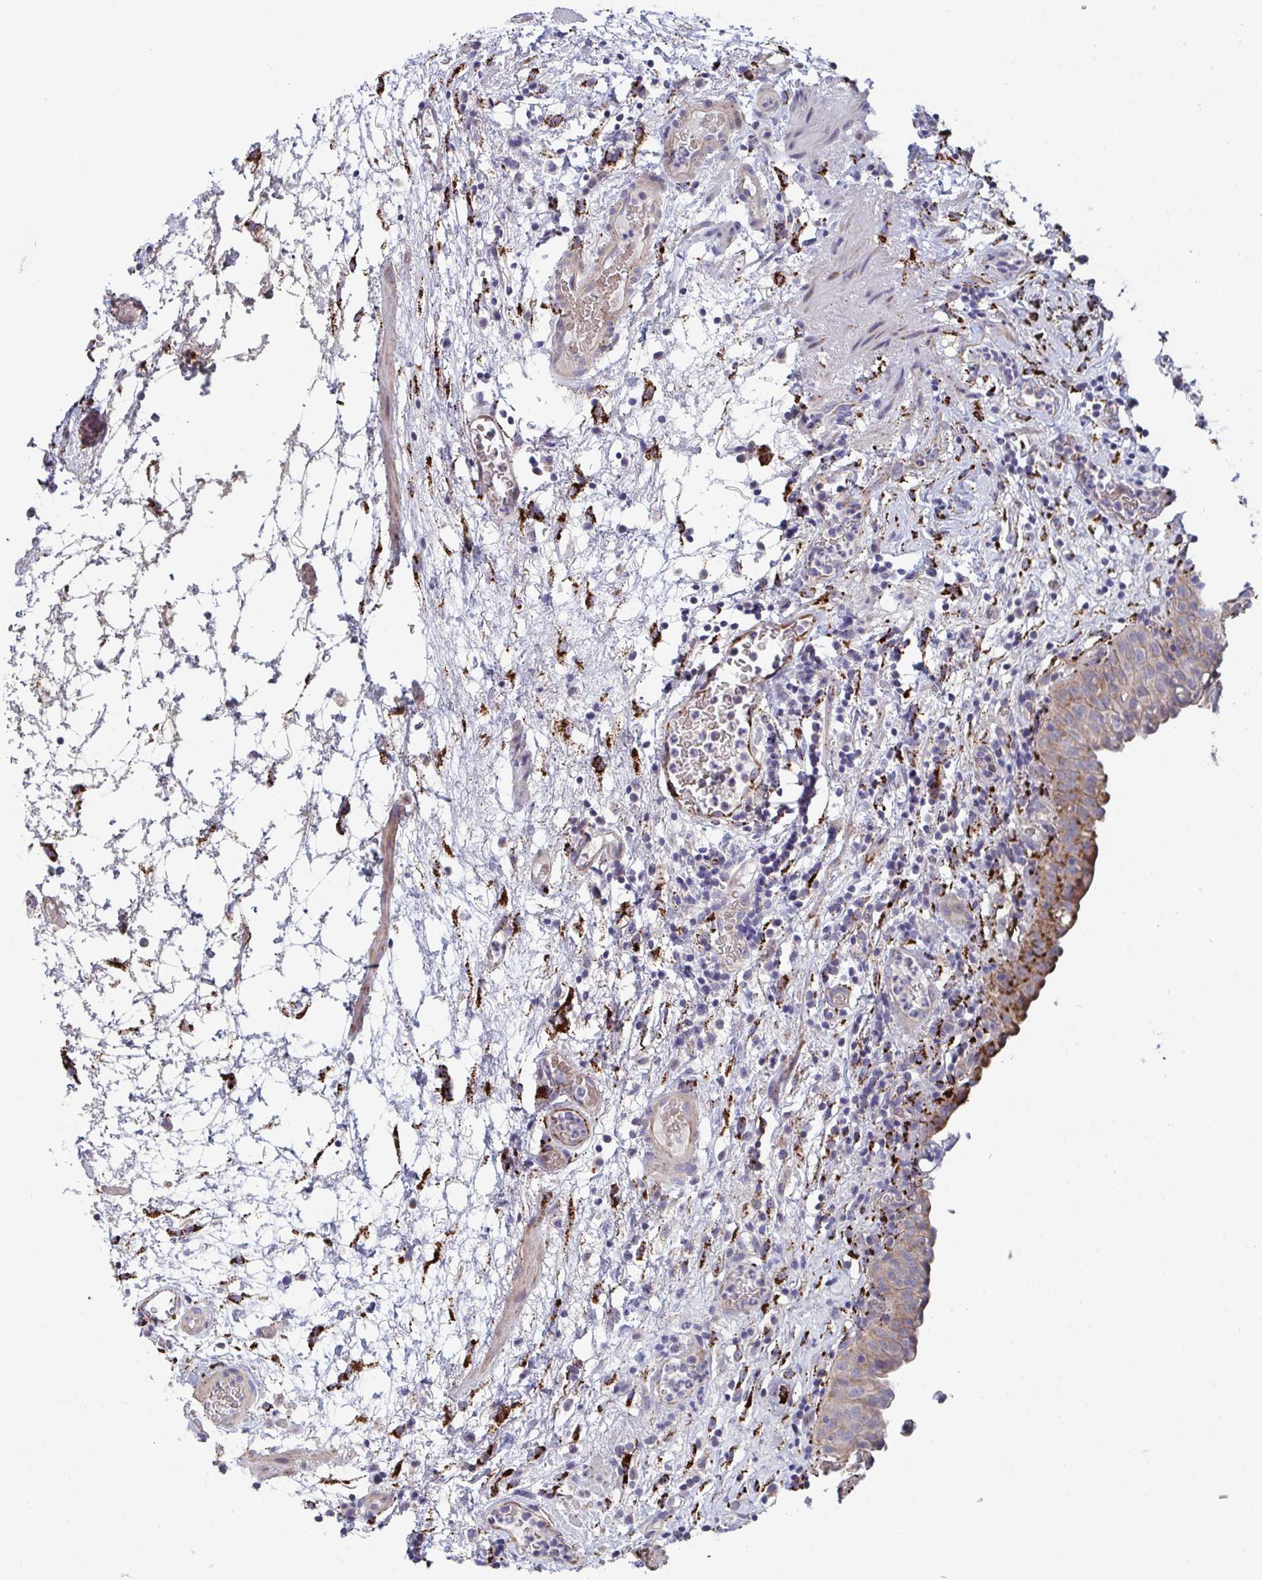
{"staining": {"intensity": "strong", "quantity": "<25%", "location": "cytoplasmic/membranous"}, "tissue": "urinary bladder", "cell_type": "Urothelial cells", "image_type": "normal", "snomed": [{"axis": "morphology", "description": "Normal tissue, NOS"}, {"axis": "morphology", "description": "Inflammation, NOS"}, {"axis": "topography", "description": "Urinary bladder"}], "caption": "This image exhibits unremarkable urinary bladder stained with immunohistochemistry (IHC) to label a protein in brown. The cytoplasmic/membranous of urothelial cells show strong positivity for the protein. Nuclei are counter-stained blue.", "gene": "FAM156A", "patient": {"sex": "male", "age": 57}}